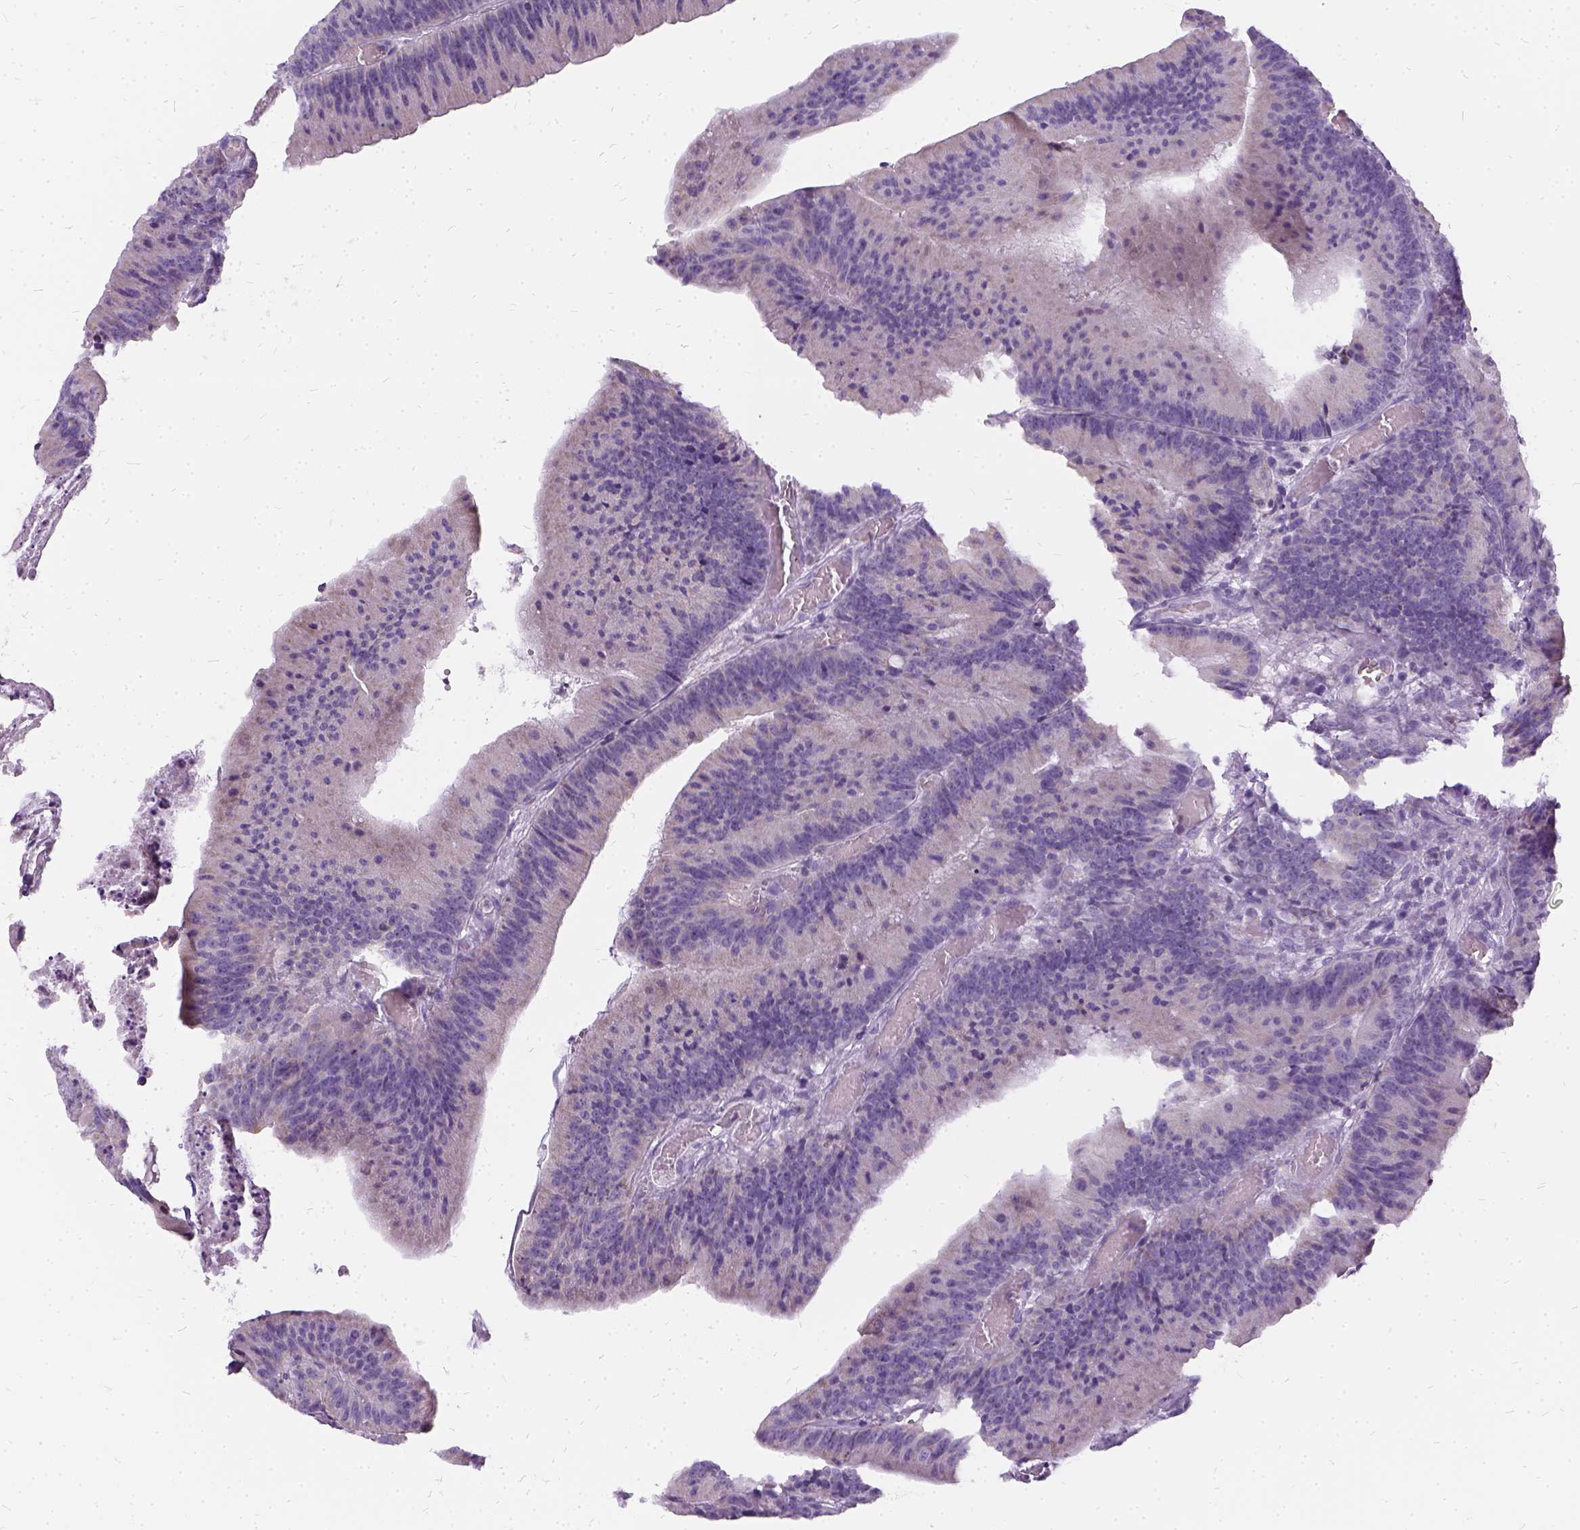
{"staining": {"intensity": "negative", "quantity": "none", "location": "none"}, "tissue": "colorectal cancer", "cell_type": "Tumor cells", "image_type": "cancer", "snomed": [{"axis": "morphology", "description": "Adenocarcinoma, NOS"}, {"axis": "topography", "description": "Colon"}], "caption": "High power microscopy image of an immunohistochemistry image of colorectal adenocarcinoma, revealing no significant staining in tumor cells.", "gene": "FDX1", "patient": {"sex": "female", "age": 78}}